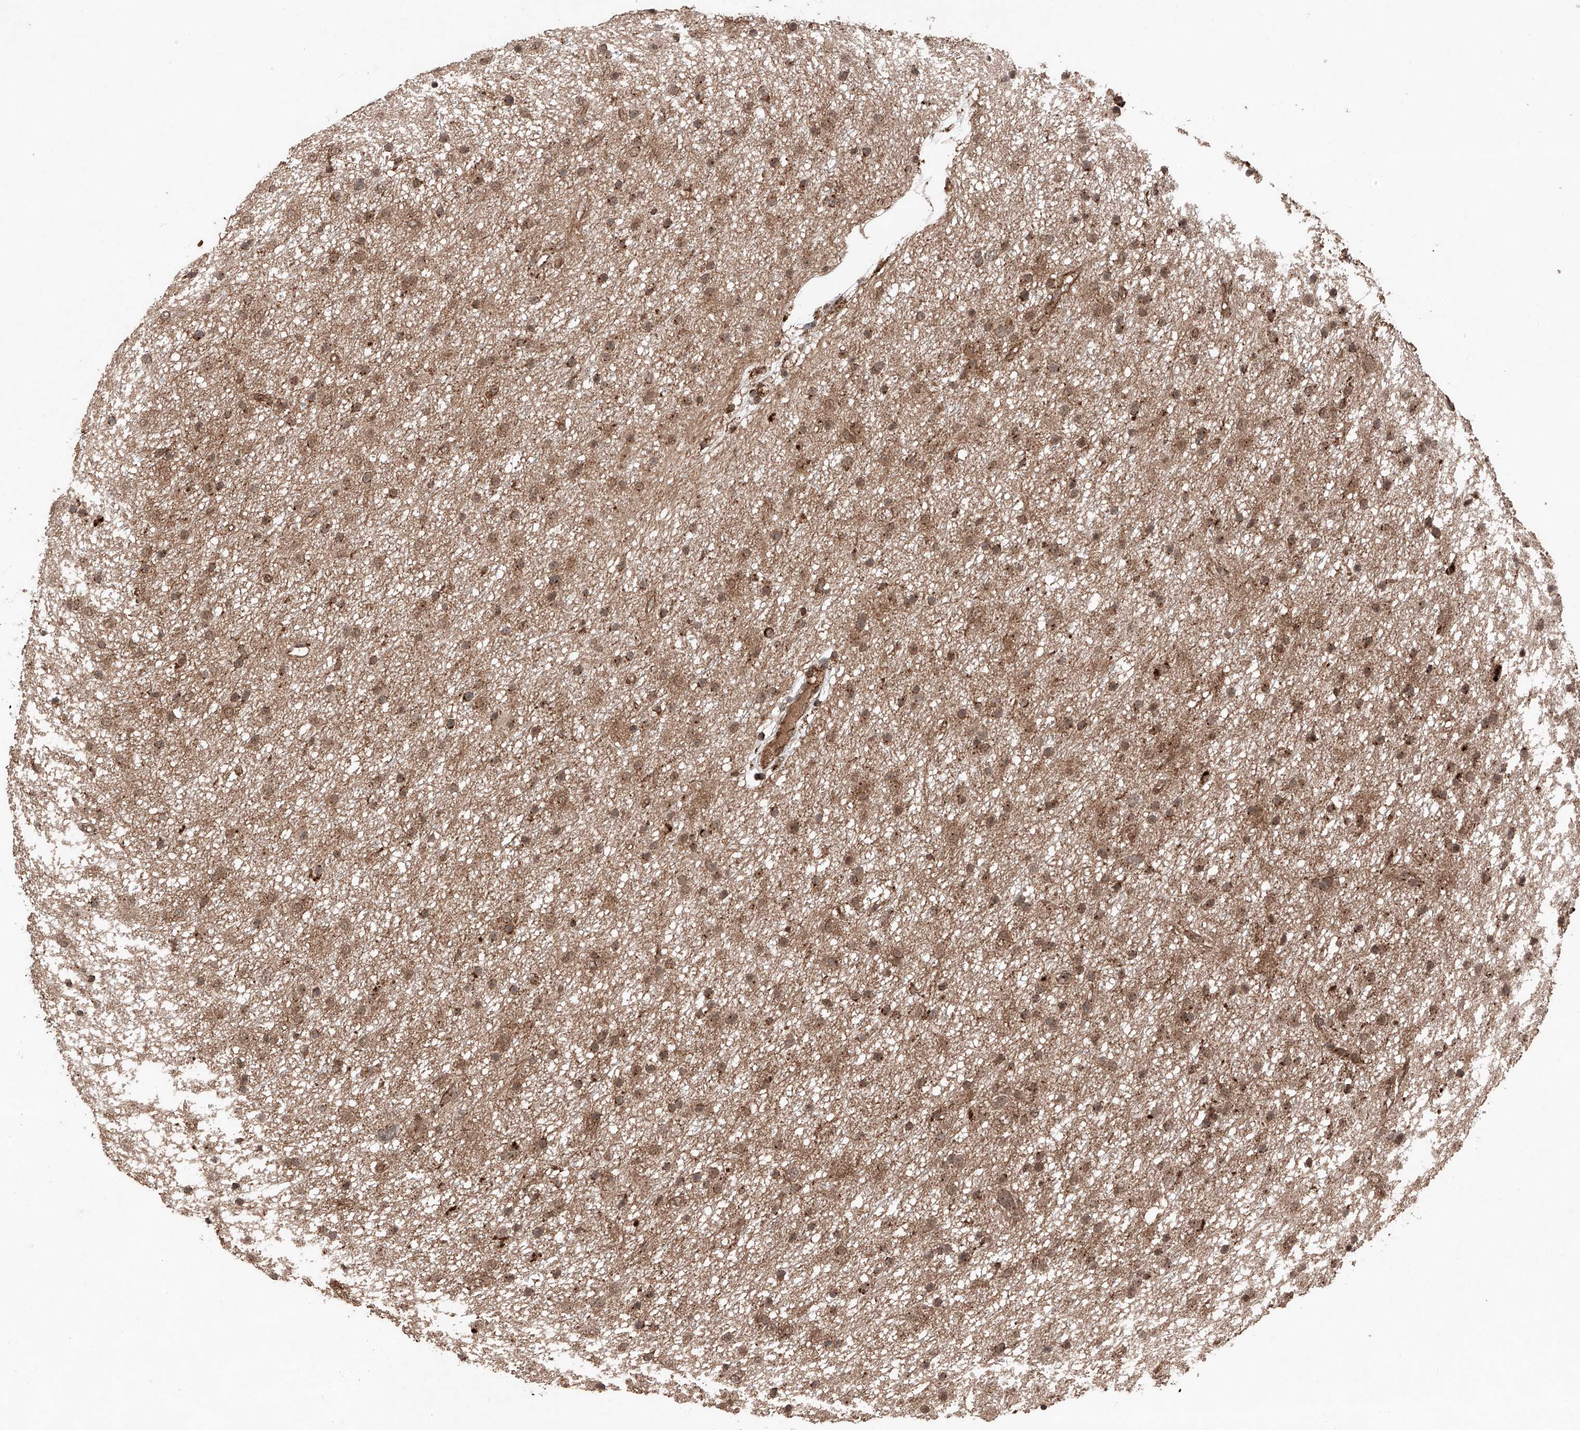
{"staining": {"intensity": "moderate", "quantity": ">75%", "location": "cytoplasmic/membranous"}, "tissue": "glioma", "cell_type": "Tumor cells", "image_type": "cancer", "snomed": [{"axis": "morphology", "description": "Glioma, malignant, Low grade"}, {"axis": "topography", "description": "Cerebral cortex"}], "caption": "Glioma tissue shows moderate cytoplasmic/membranous staining in approximately >75% of tumor cells", "gene": "ZSCAN29", "patient": {"sex": "female", "age": 39}}